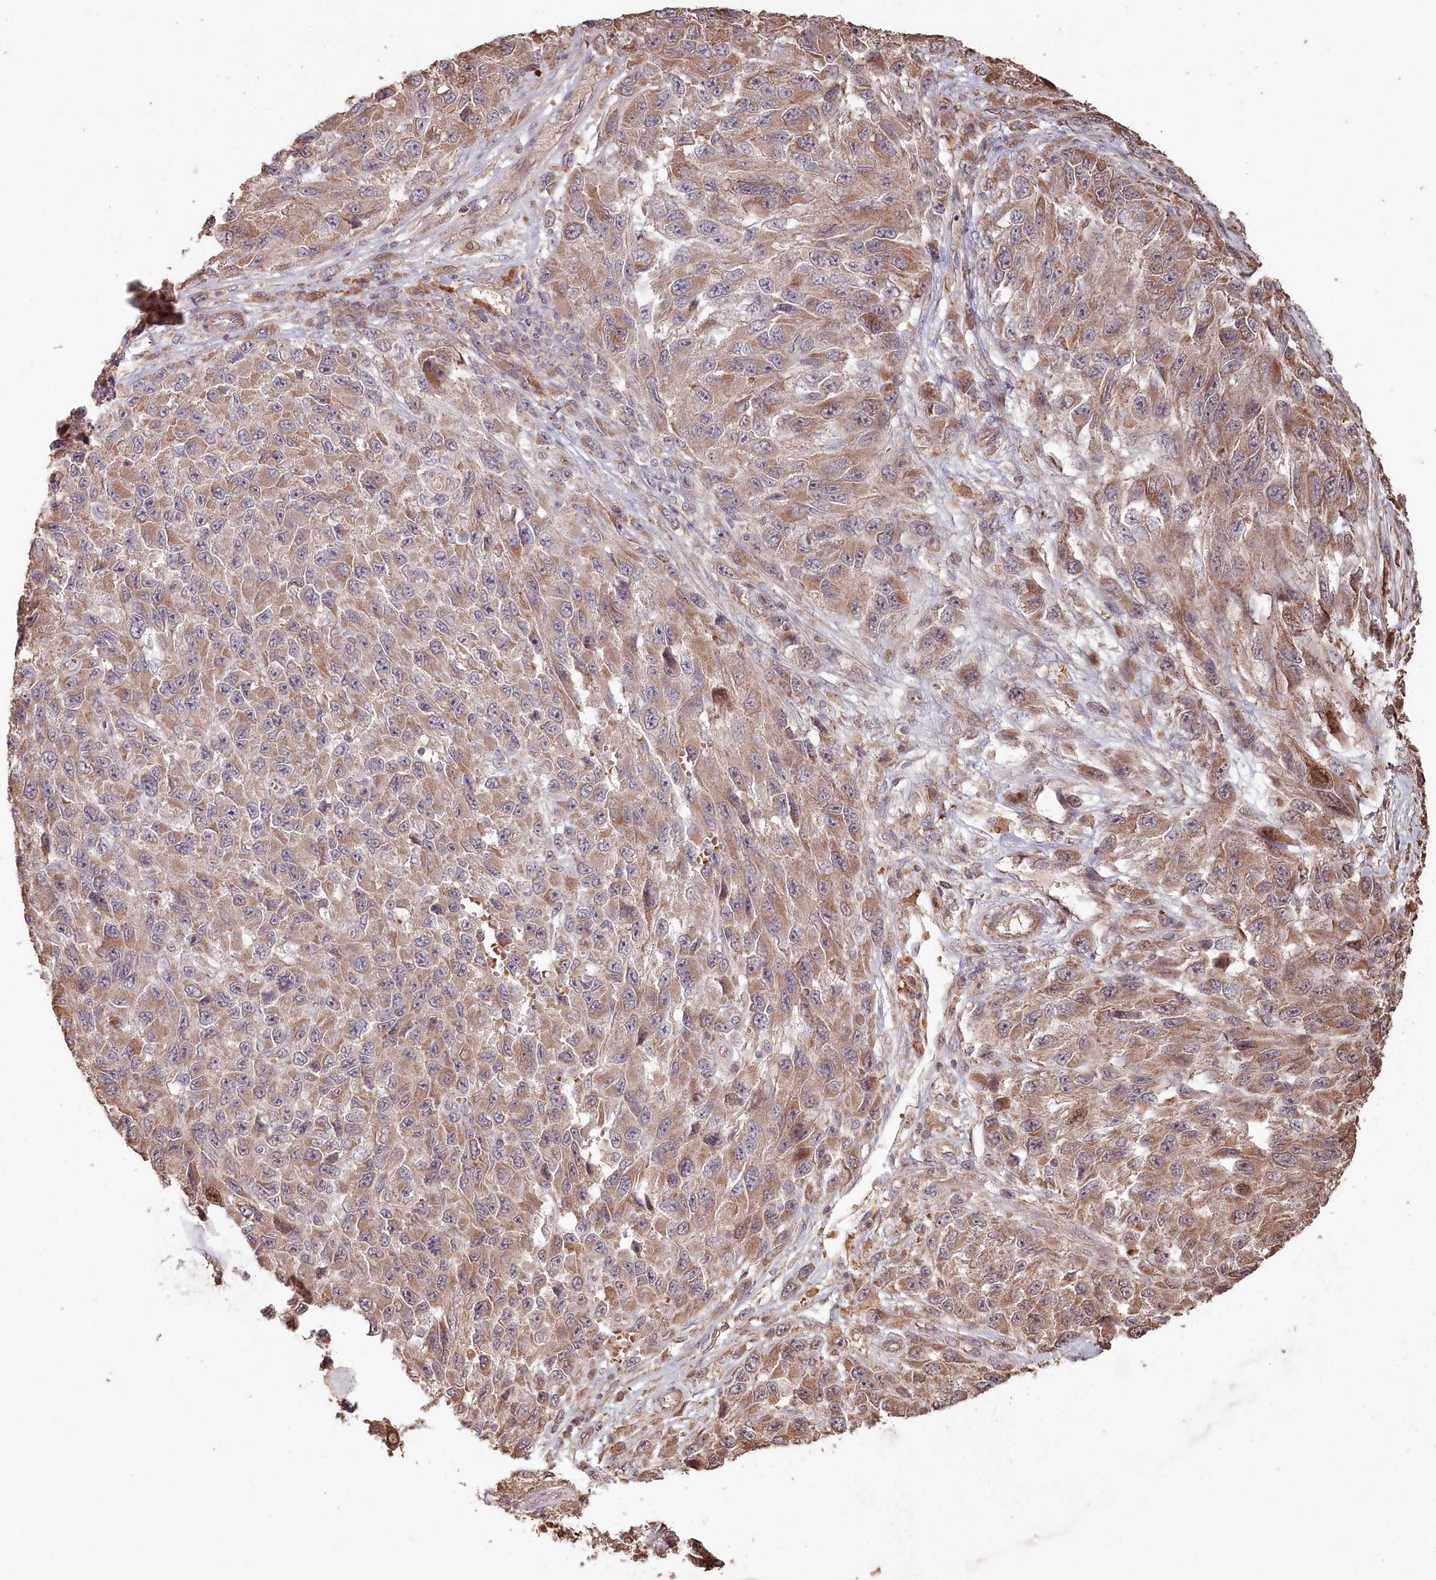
{"staining": {"intensity": "moderate", "quantity": ">75%", "location": "cytoplasmic/membranous"}, "tissue": "melanoma", "cell_type": "Tumor cells", "image_type": "cancer", "snomed": [{"axis": "morphology", "description": "Normal tissue, NOS"}, {"axis": "morphology", "description": "Malignant melanoma, NOS"}, {"axis": "topography", "description": "Skin"}], "caption": "Immunohistochemistry photomicrograph of human malignant melanoma stained for a protein (brown), which exhibits medium levels of moderate cytoplasmic/membranous staining in about >75% of tumor cells.", "gene": "HAL", "patient": {"sex": "female", "age": 96}}